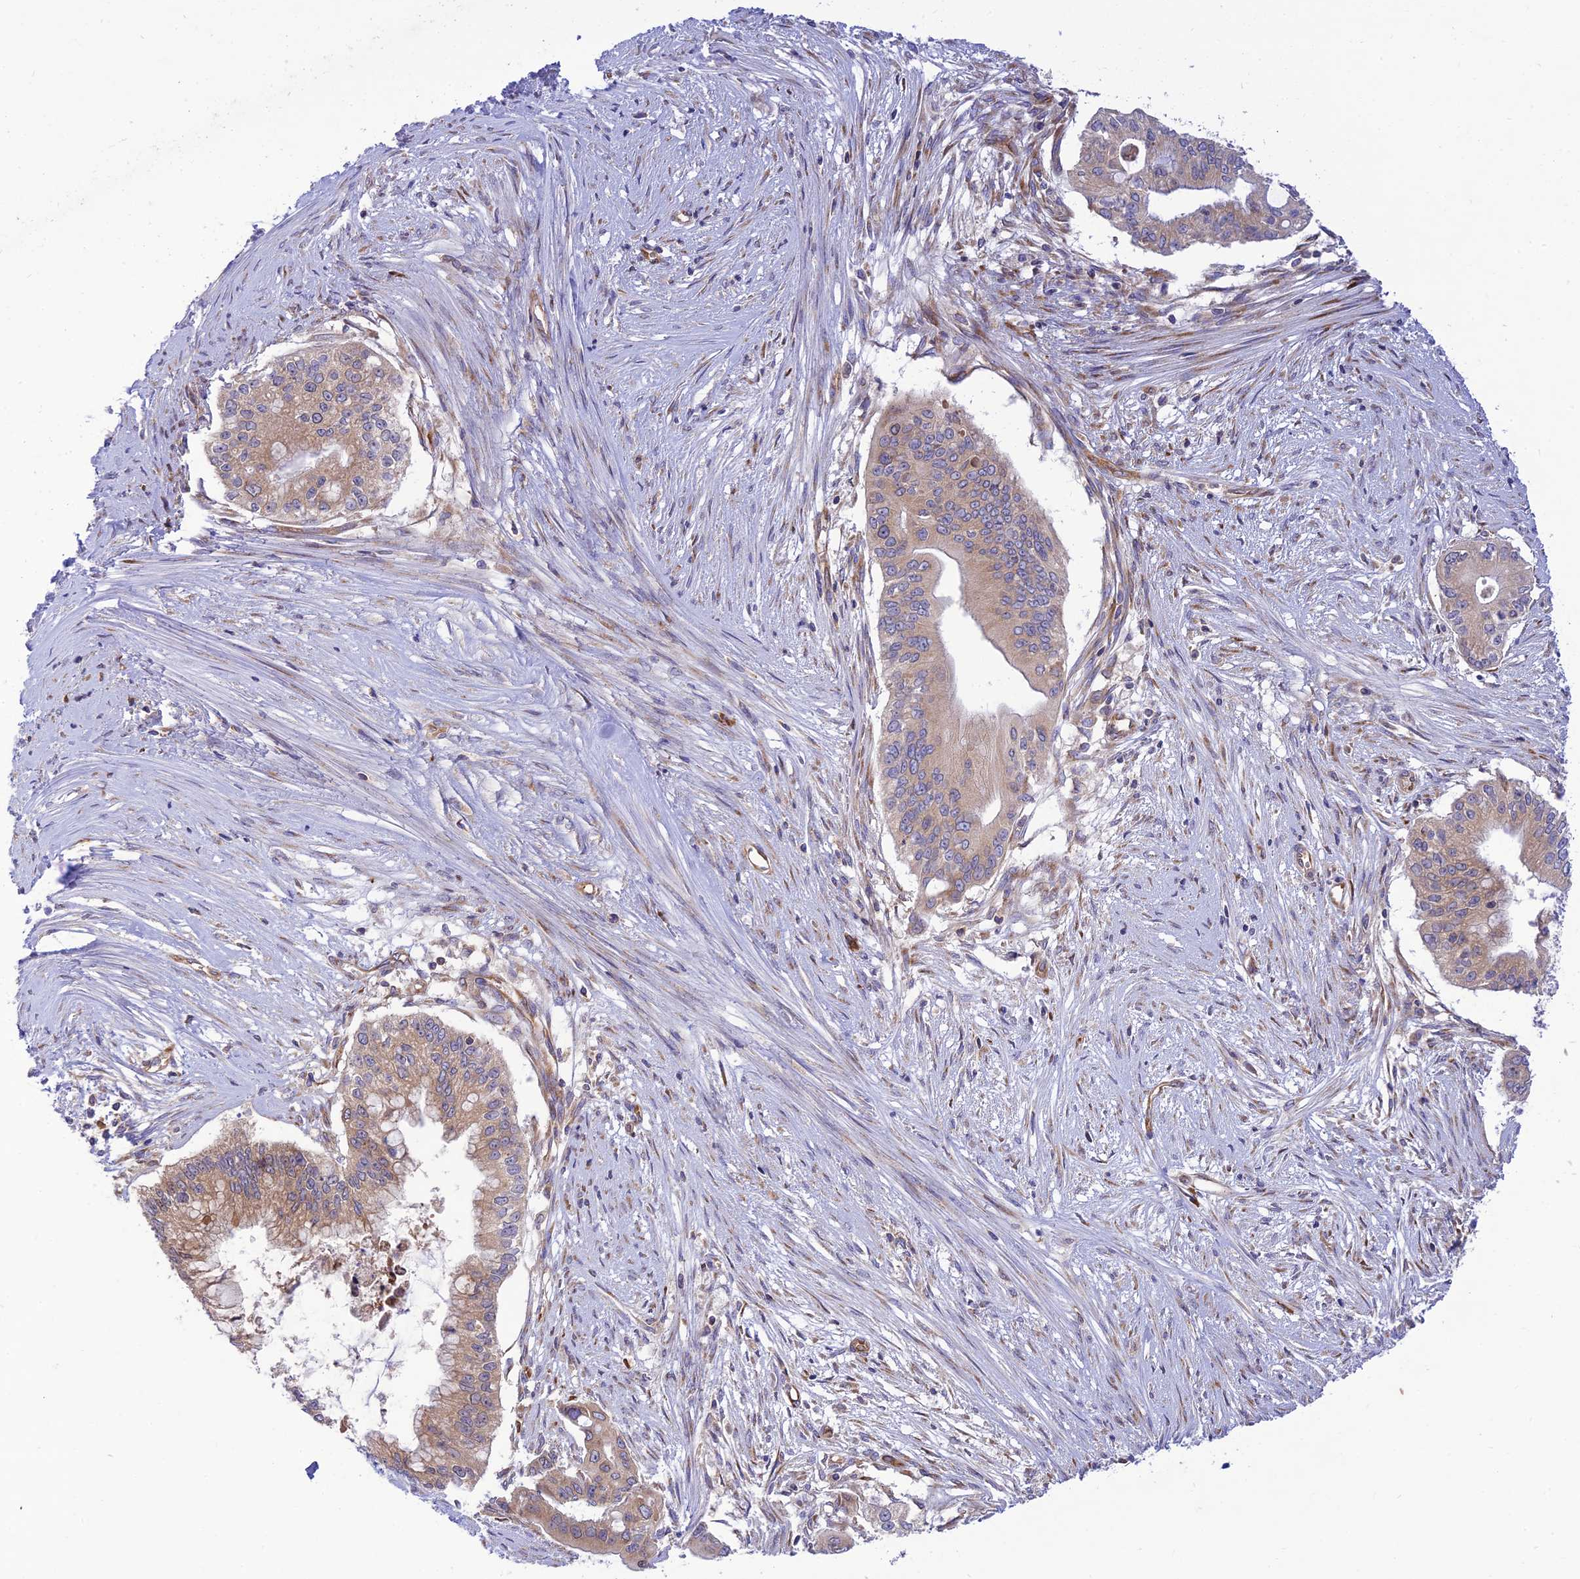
{"staining": {"intensity": "moderate", "quantity": ">75%", "location": "cytoplasmic/membranous"}, "tissue": "pancreatic cancer", "cell_type": "Tumor cells", "image_type": "cancer", "snomed": [{"axis": "morphology", "description": "Adenocarcinoma, NOS"}, {"axis": "topography", "description": "Pancreas"}], "caption": "Immunohistochemical staining of pancreatic cancer shows moderate cytoplasmic/membranous protein staining in about >75% of tumor cells.", "gene": "PIMREG", "patient": {"sex": "male", "age": 46}}